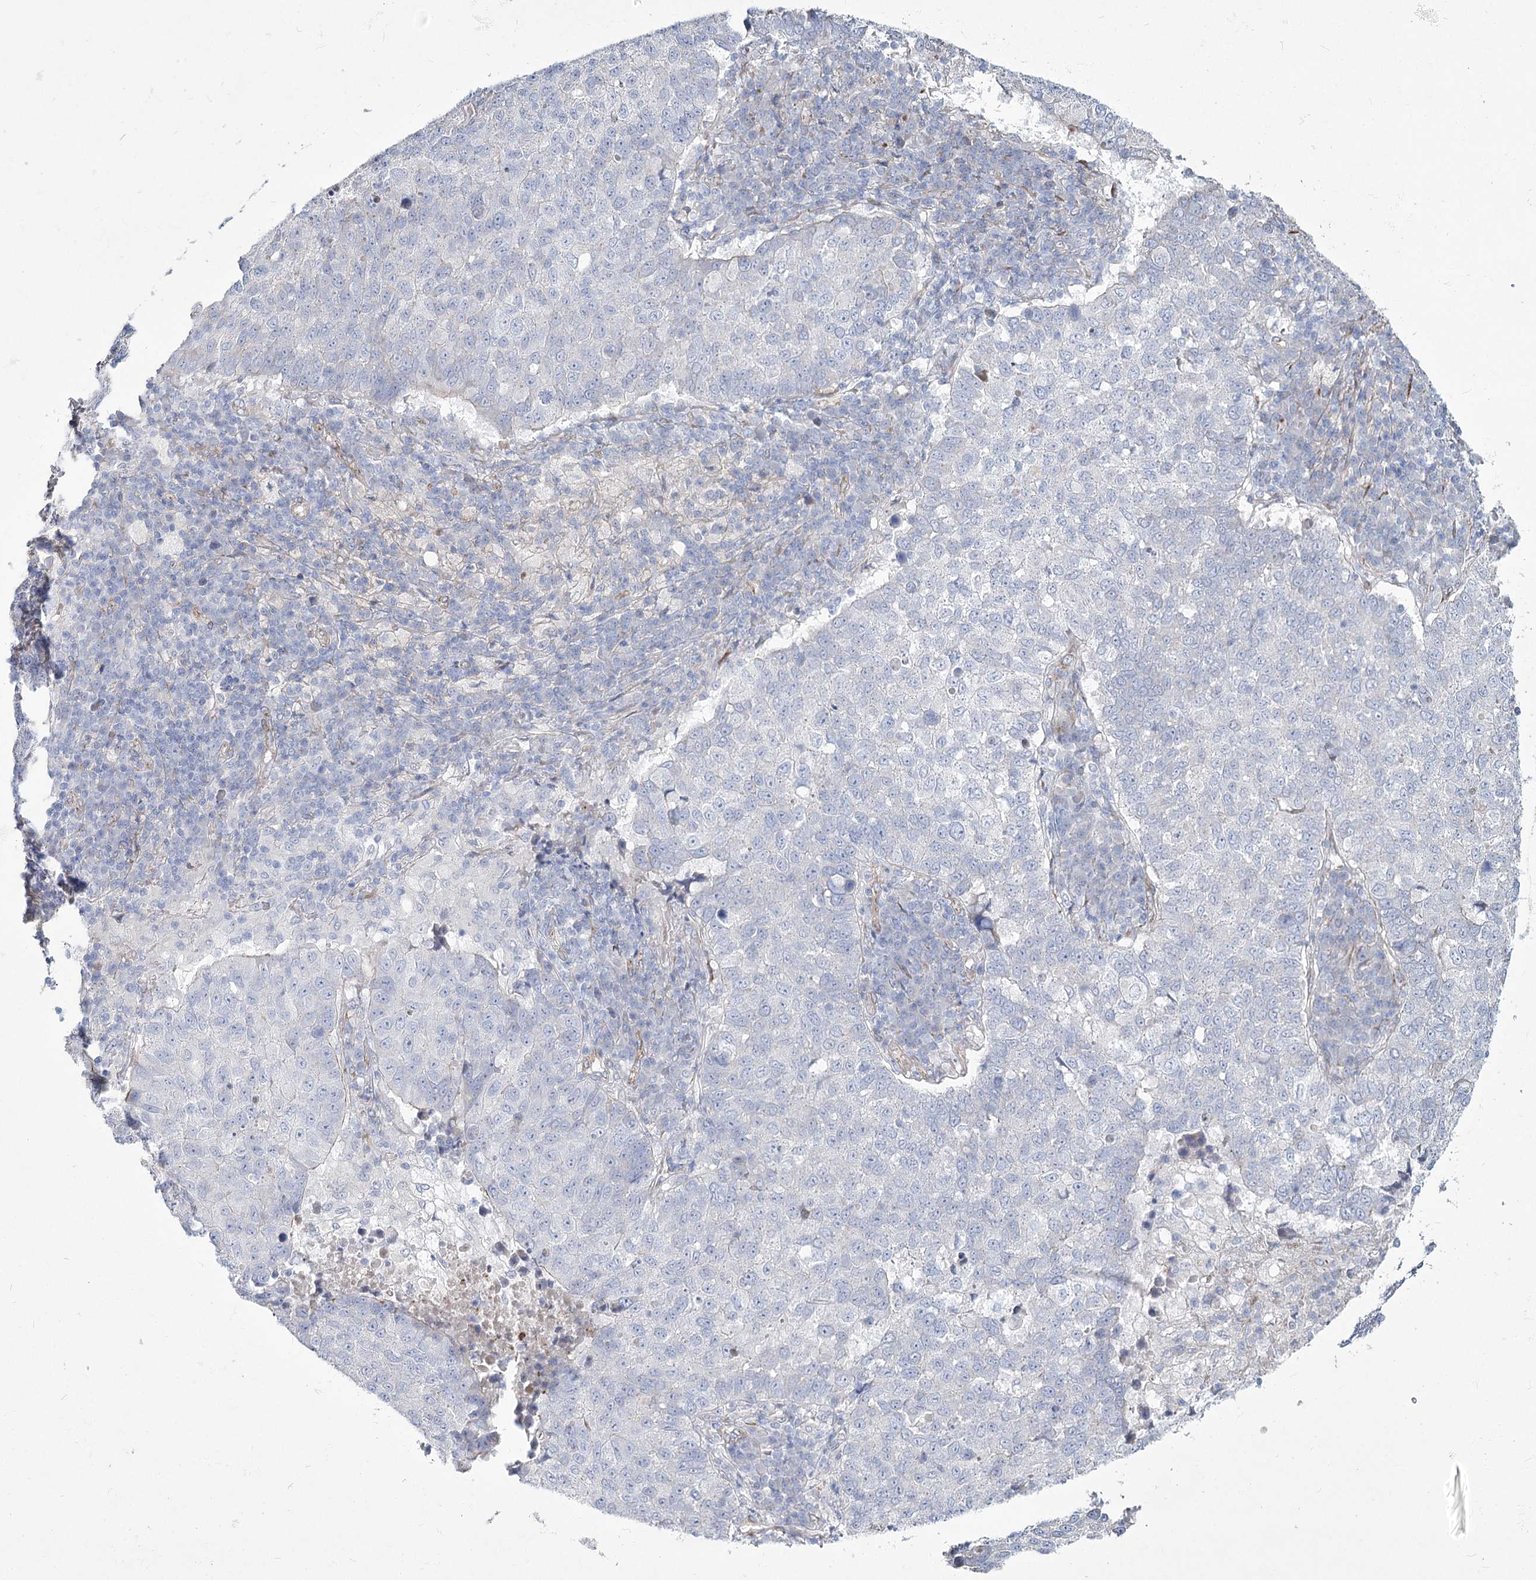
{"staining": {"intensity": "negative", "quantity": "none", "location": "none"}, "tissue": "lung cancer", "cell_type": "Tumor cells", "image_type": "cancer", "snomed": [{"axis": "morphology", "description": "Squamous cell carcinoma, NOS"}, {"axis": "topography", "description": "Lung"}], "caption": "Squamous cell carcinoma (lung) was stained to show a protein in brown. There is no significant staining in tumor cells. The staining was performed using DAB to visualize the protein expression in brown, while the nuclei were stained in blue with hematoxylin (Magnification: 20x).", "gene": "ME3", "patient": {"sex": "male", "age": 73}}